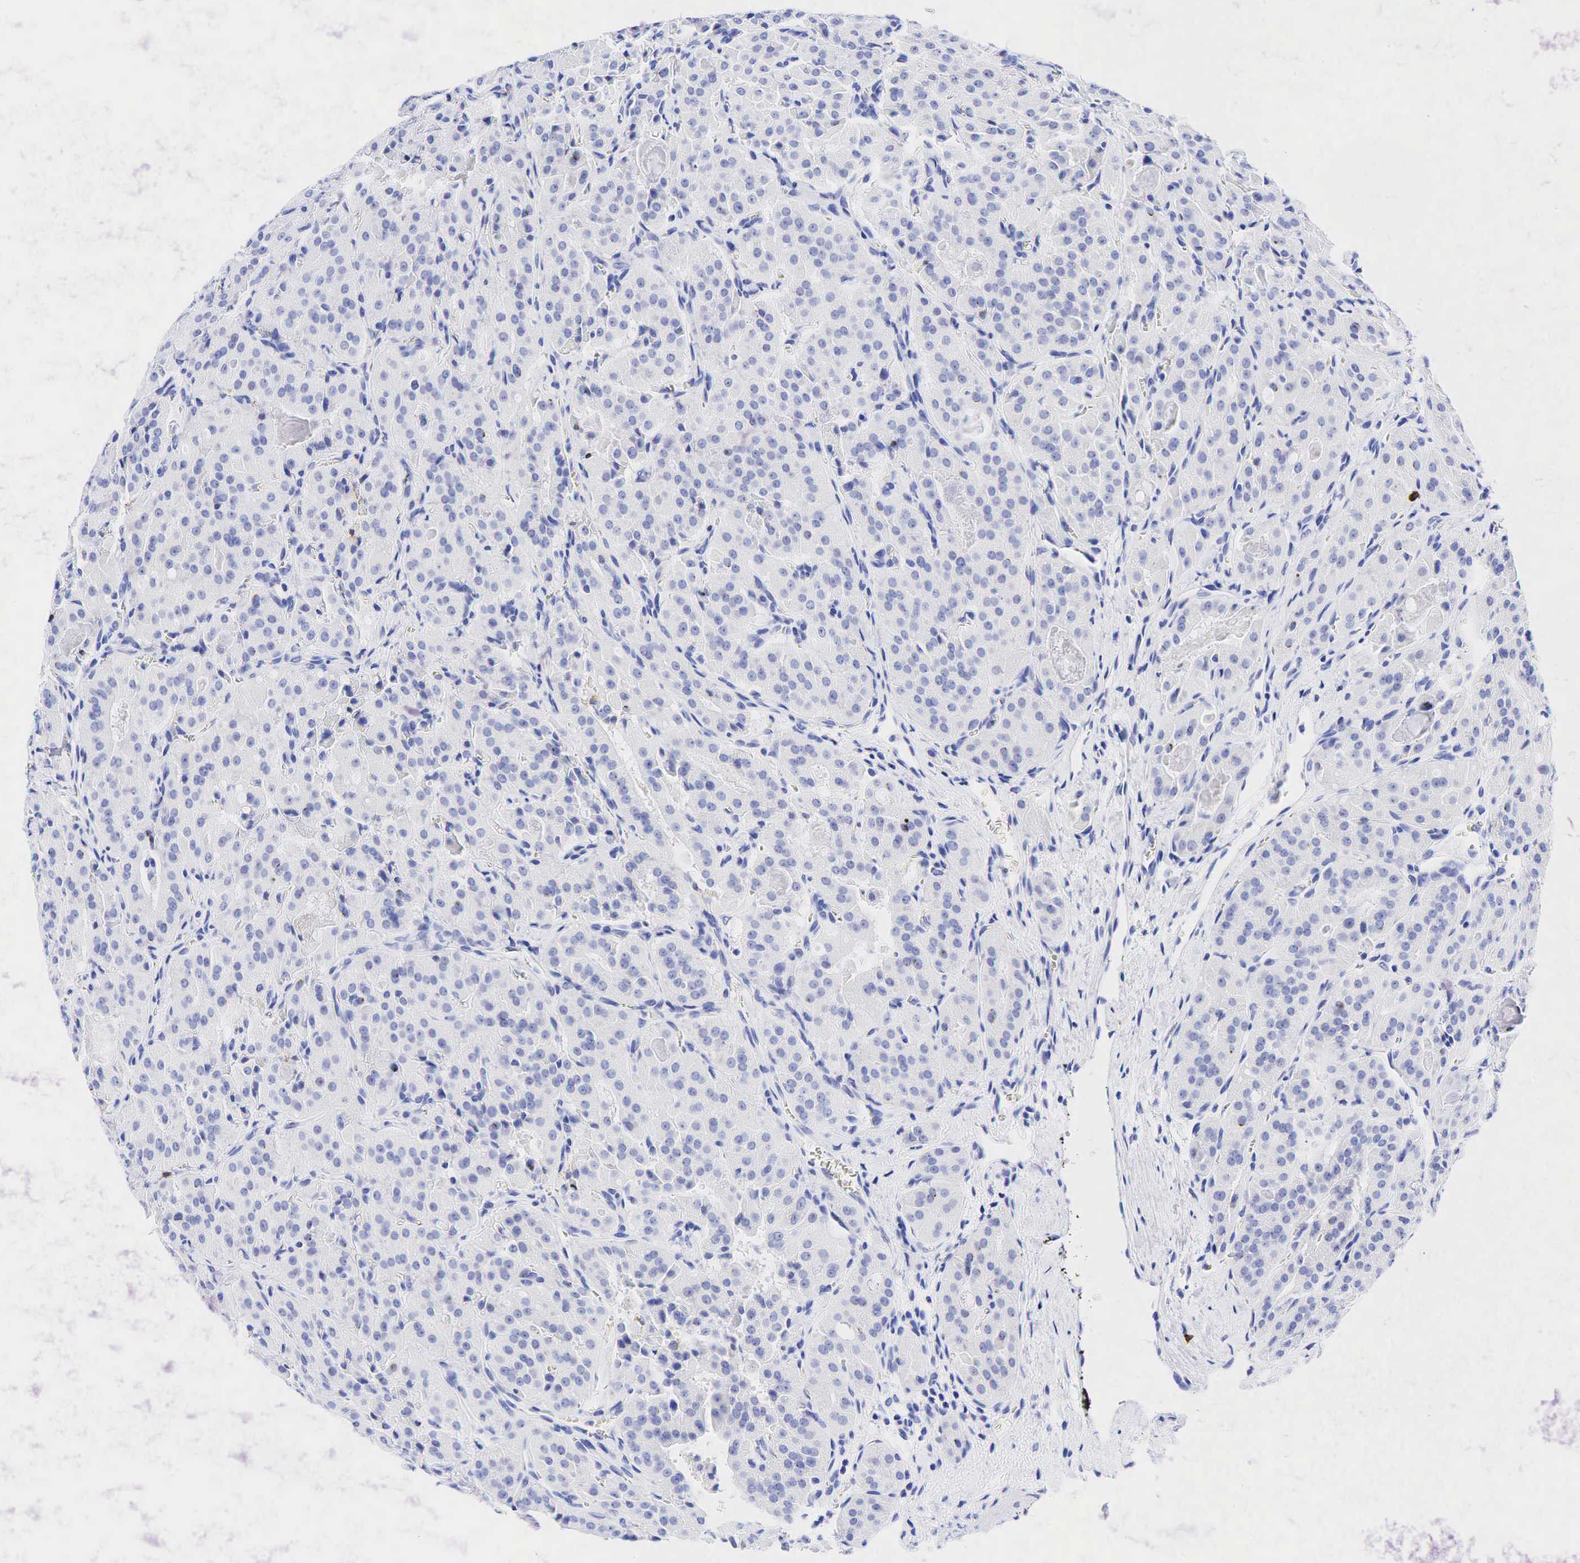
{"staining": {"intensity": "negative", "quantity": "none", "location": "none"}, "tissue": "thyroid cancer", "cell_type": "Tumor cells", "image_type": "cancer", "snomed": [{"axis": "morphology", "description": "Carcinoma, NOS"}, {"axis": "topography", "description": "Thyroid gland"}], "caption": "This is an immunohistochemistry image of human thyroid cancer (carcinoma). There is no staining in tumor cells.", "gene": "CD79A", "patient": {"sex": "male", "age": 76}}